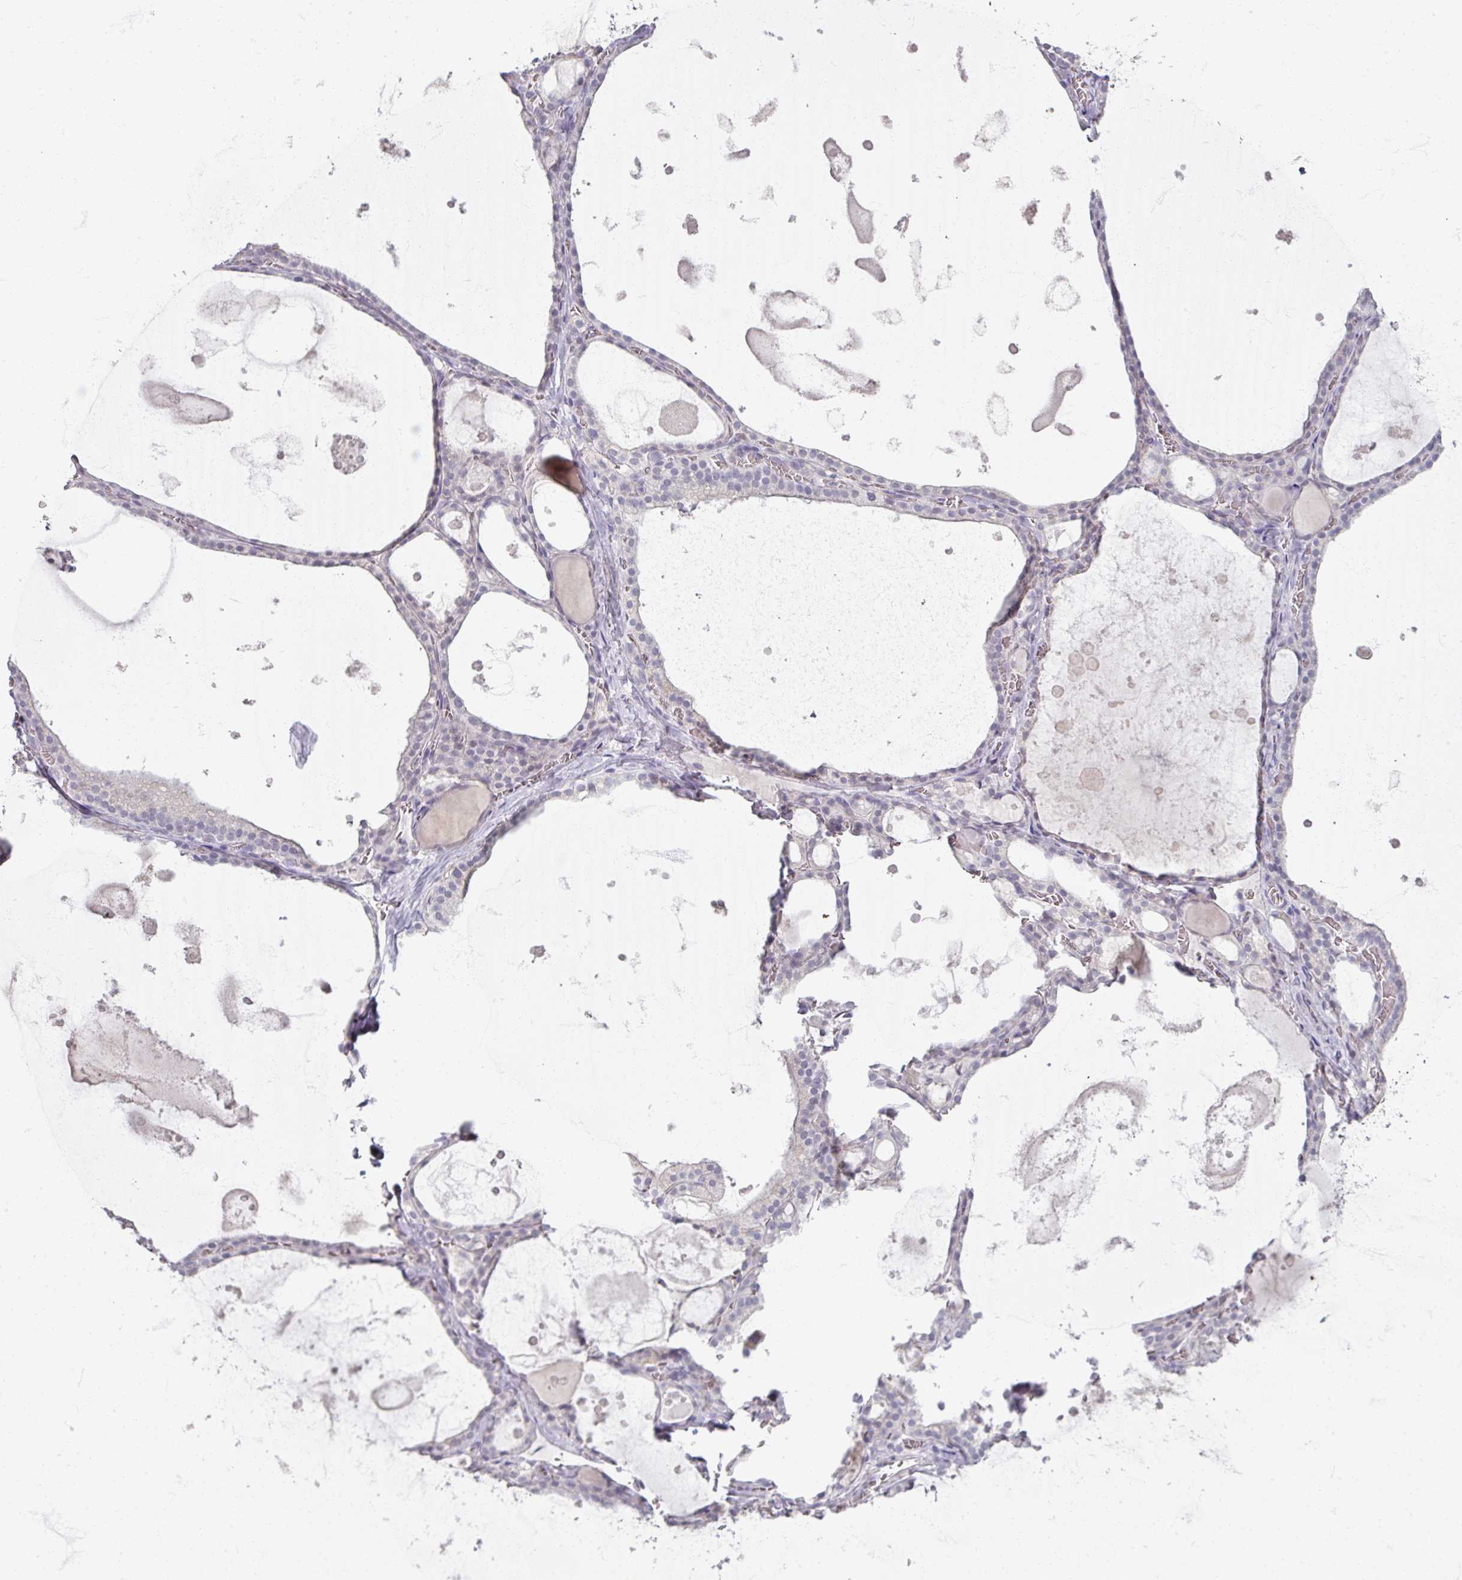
{"staining": {"intensity": "negative", "quantity": "none", "location": "none"}, "tissue": "thyroid gland", "cell_type": "Glandular cells", "image_type": "normal", "snomed": [{"axis": "morphology", "description": "Normal tissue, NOS"}, {"axis": "topography", "description": "Thyroid gland"}], "caption": "Micrograph shows no significant protein positivity in glandular cells of normal thyroid gland.", "gene": "SOX11", "patient": {"sex": "male", "age": 56}}